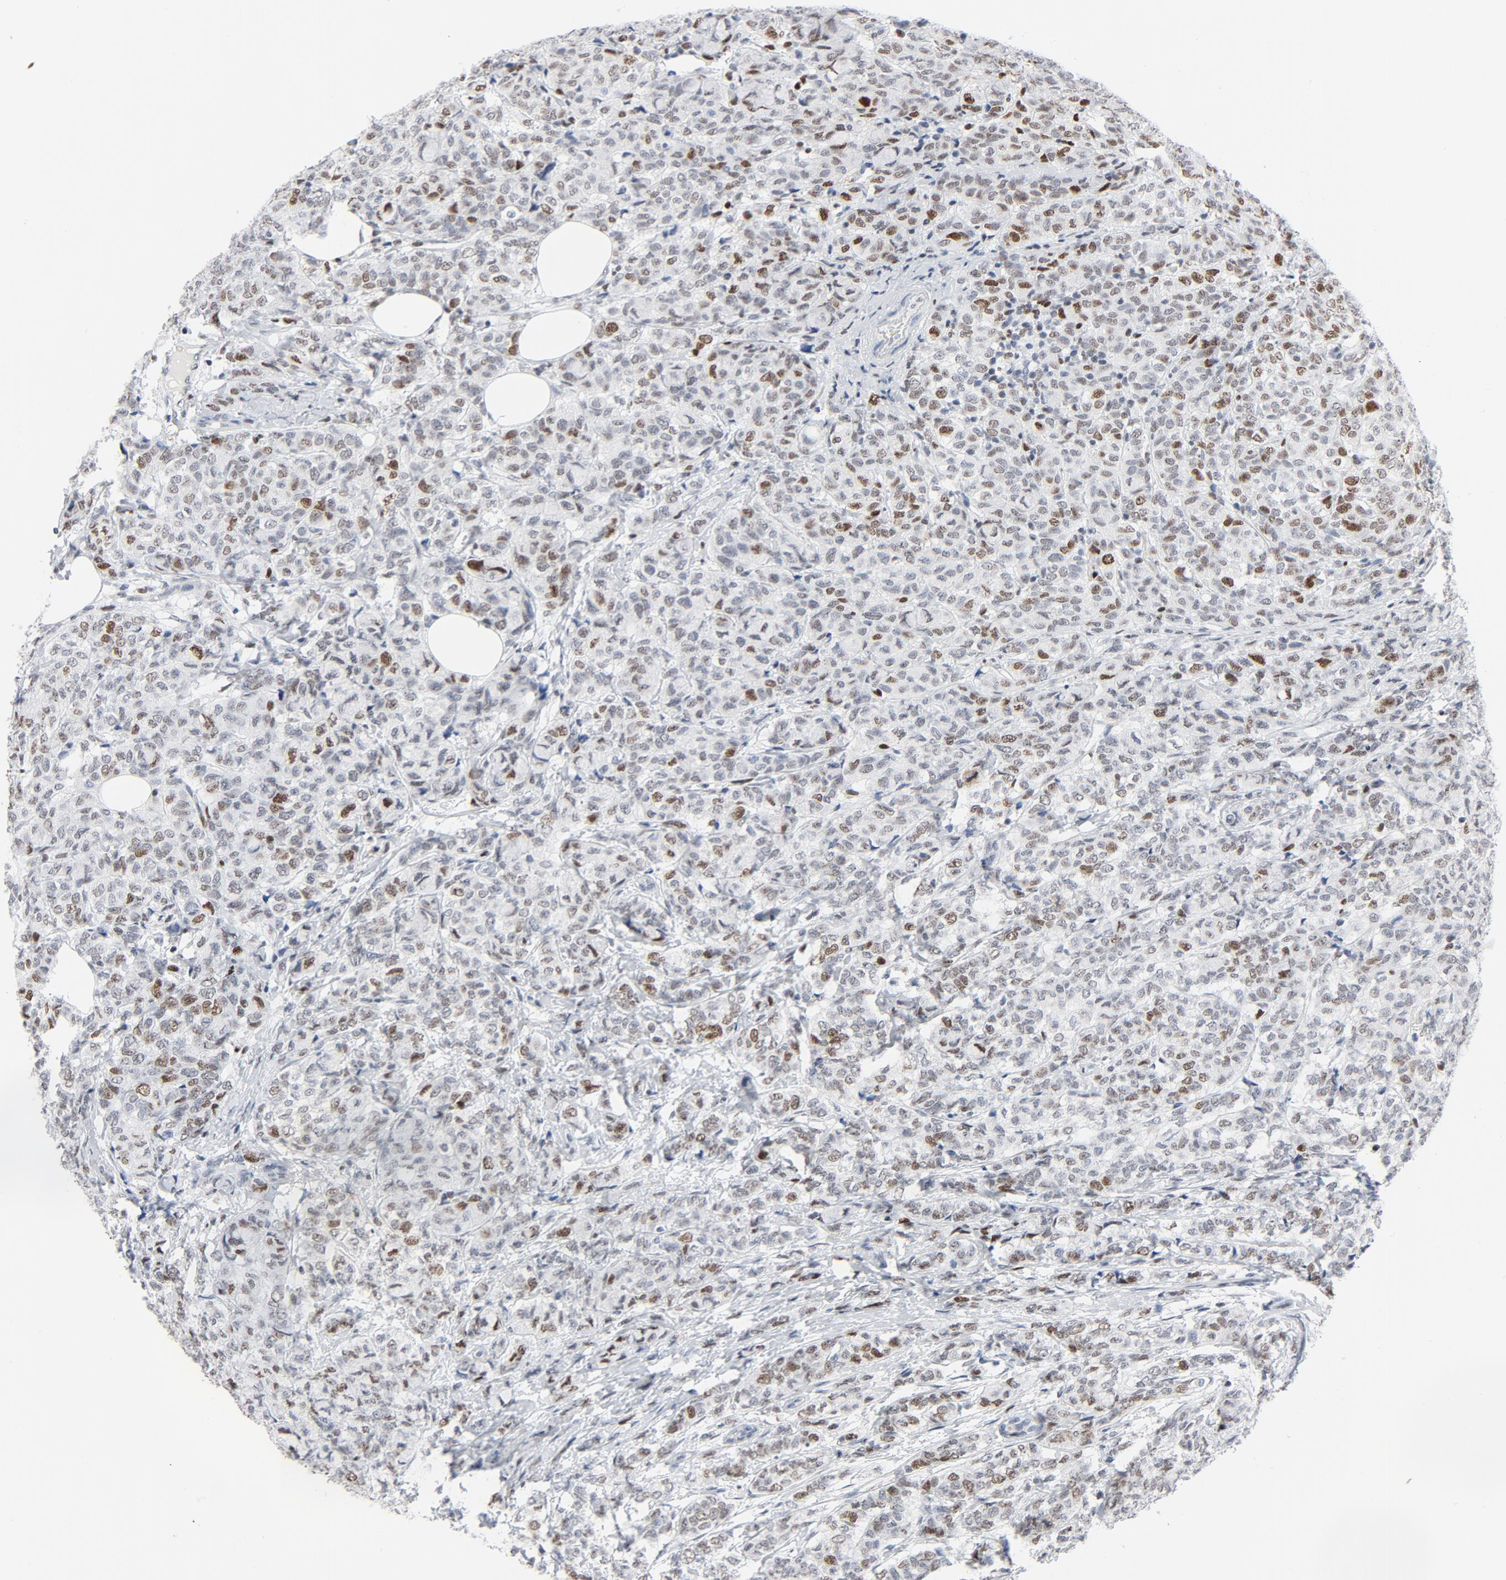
{"staining": {"intensity": "moderate", "quantity": "<25%", "location": "nuclear"}, "tissue": "breast cancer", "cell_type": "Tumor cells", "image_type": "cancer", "snomed": [{"axis": "morphology", "description": "Lobular carcinoma"}, {"axis": "topography", "description": "Breast"}], "caption": "Human breast lobular carcinoma stained with a protein marker displays moderate staining in tumor cells.", "gene": "POLD1", "patient": {"sex": "female", "age": 60}}